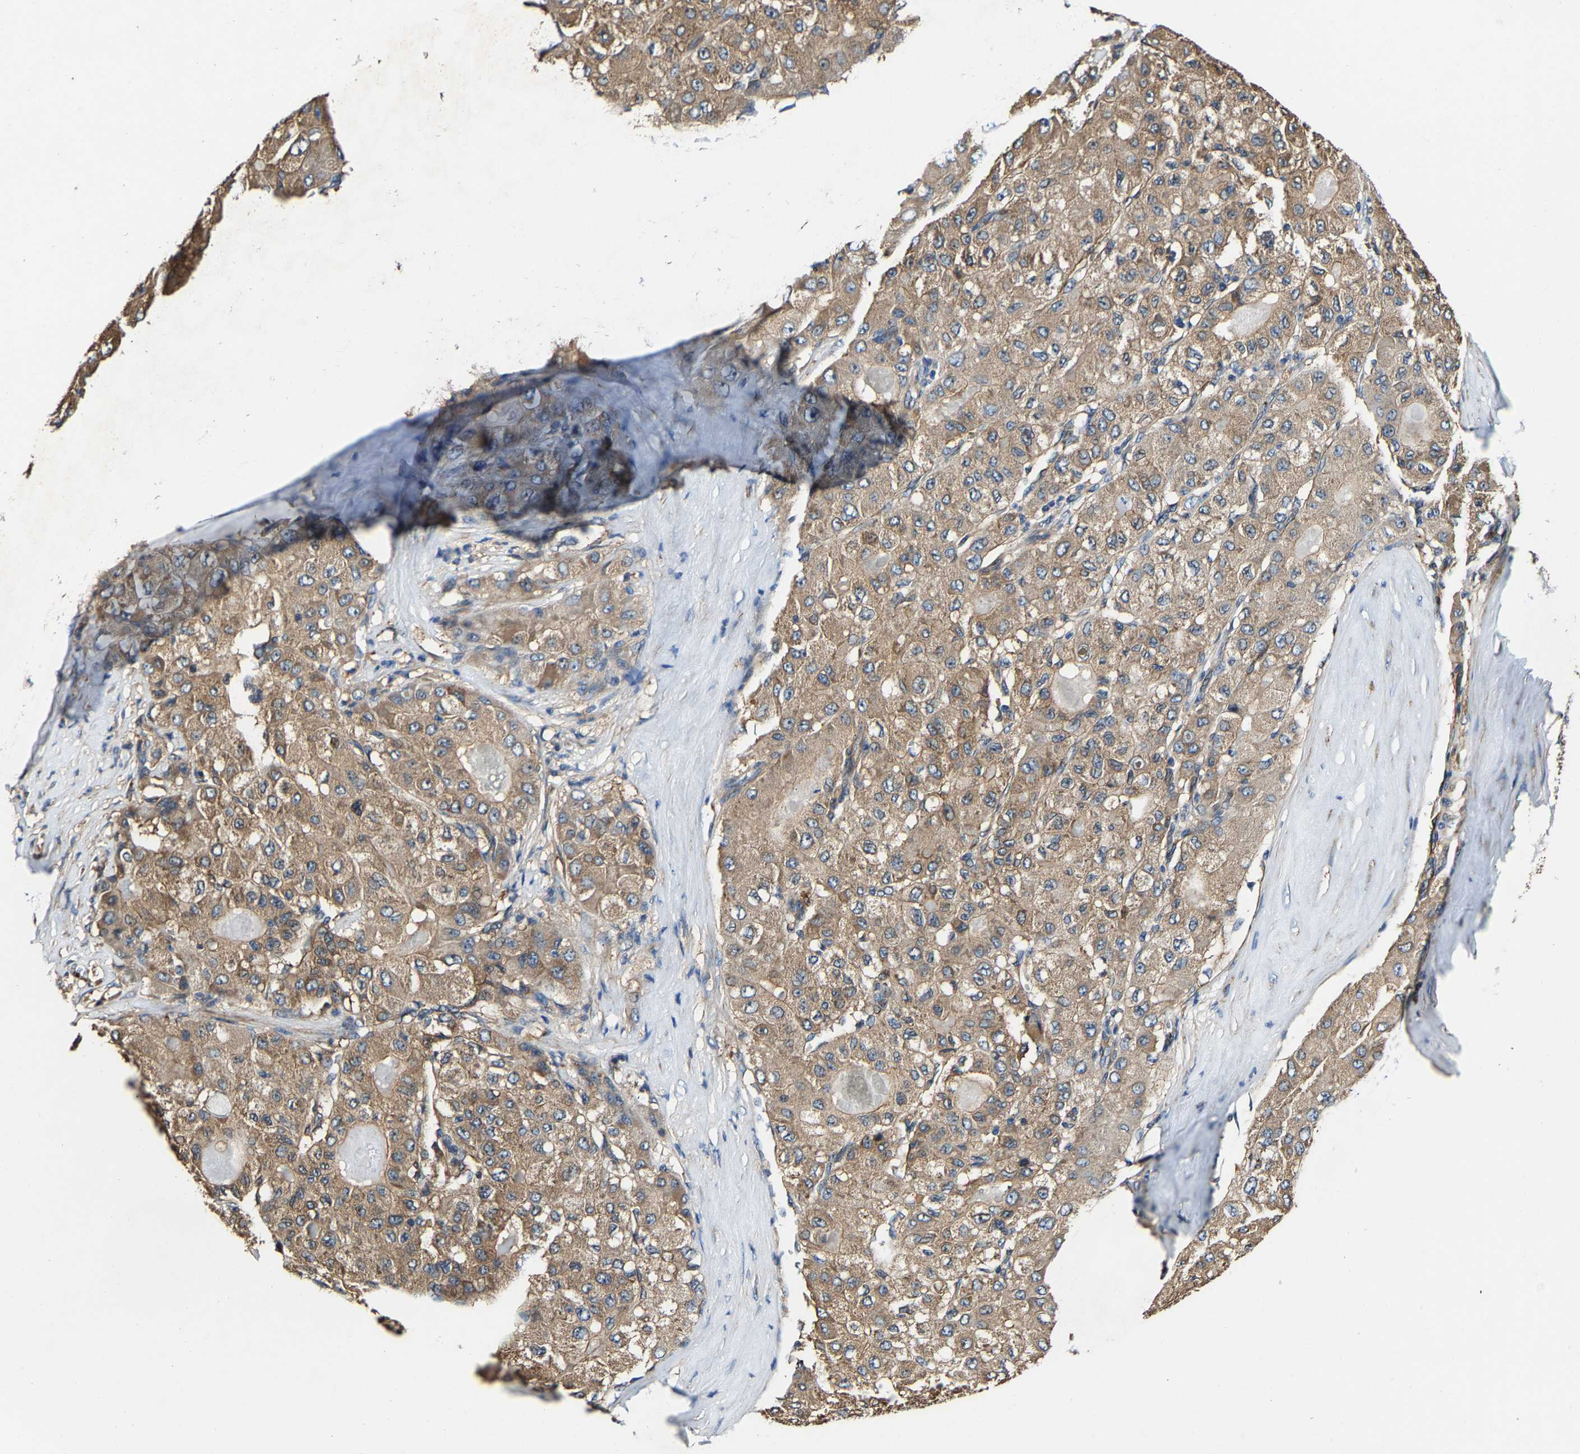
{"staining": {"intensity": "moderate", "quantity": ">75%", "location": "cytoplasmic/membranous"}, "tissue": "liver cancer", "cell_type": "Tumor cells", "image_type": "cancer", "snomed": [{"axis": "morphology", "description": "Carcinoma, Hepatocellular, NOS"}, {"axis": "topography", "description": "Liver"}], "caption": "Liver cancer stained with IHC demonstrates moderate cytoplasmic/membranous positivity in about >75% of tumor cells.", "gene": "GFRA3", "patient": {"sex": "male", "age": 80}}